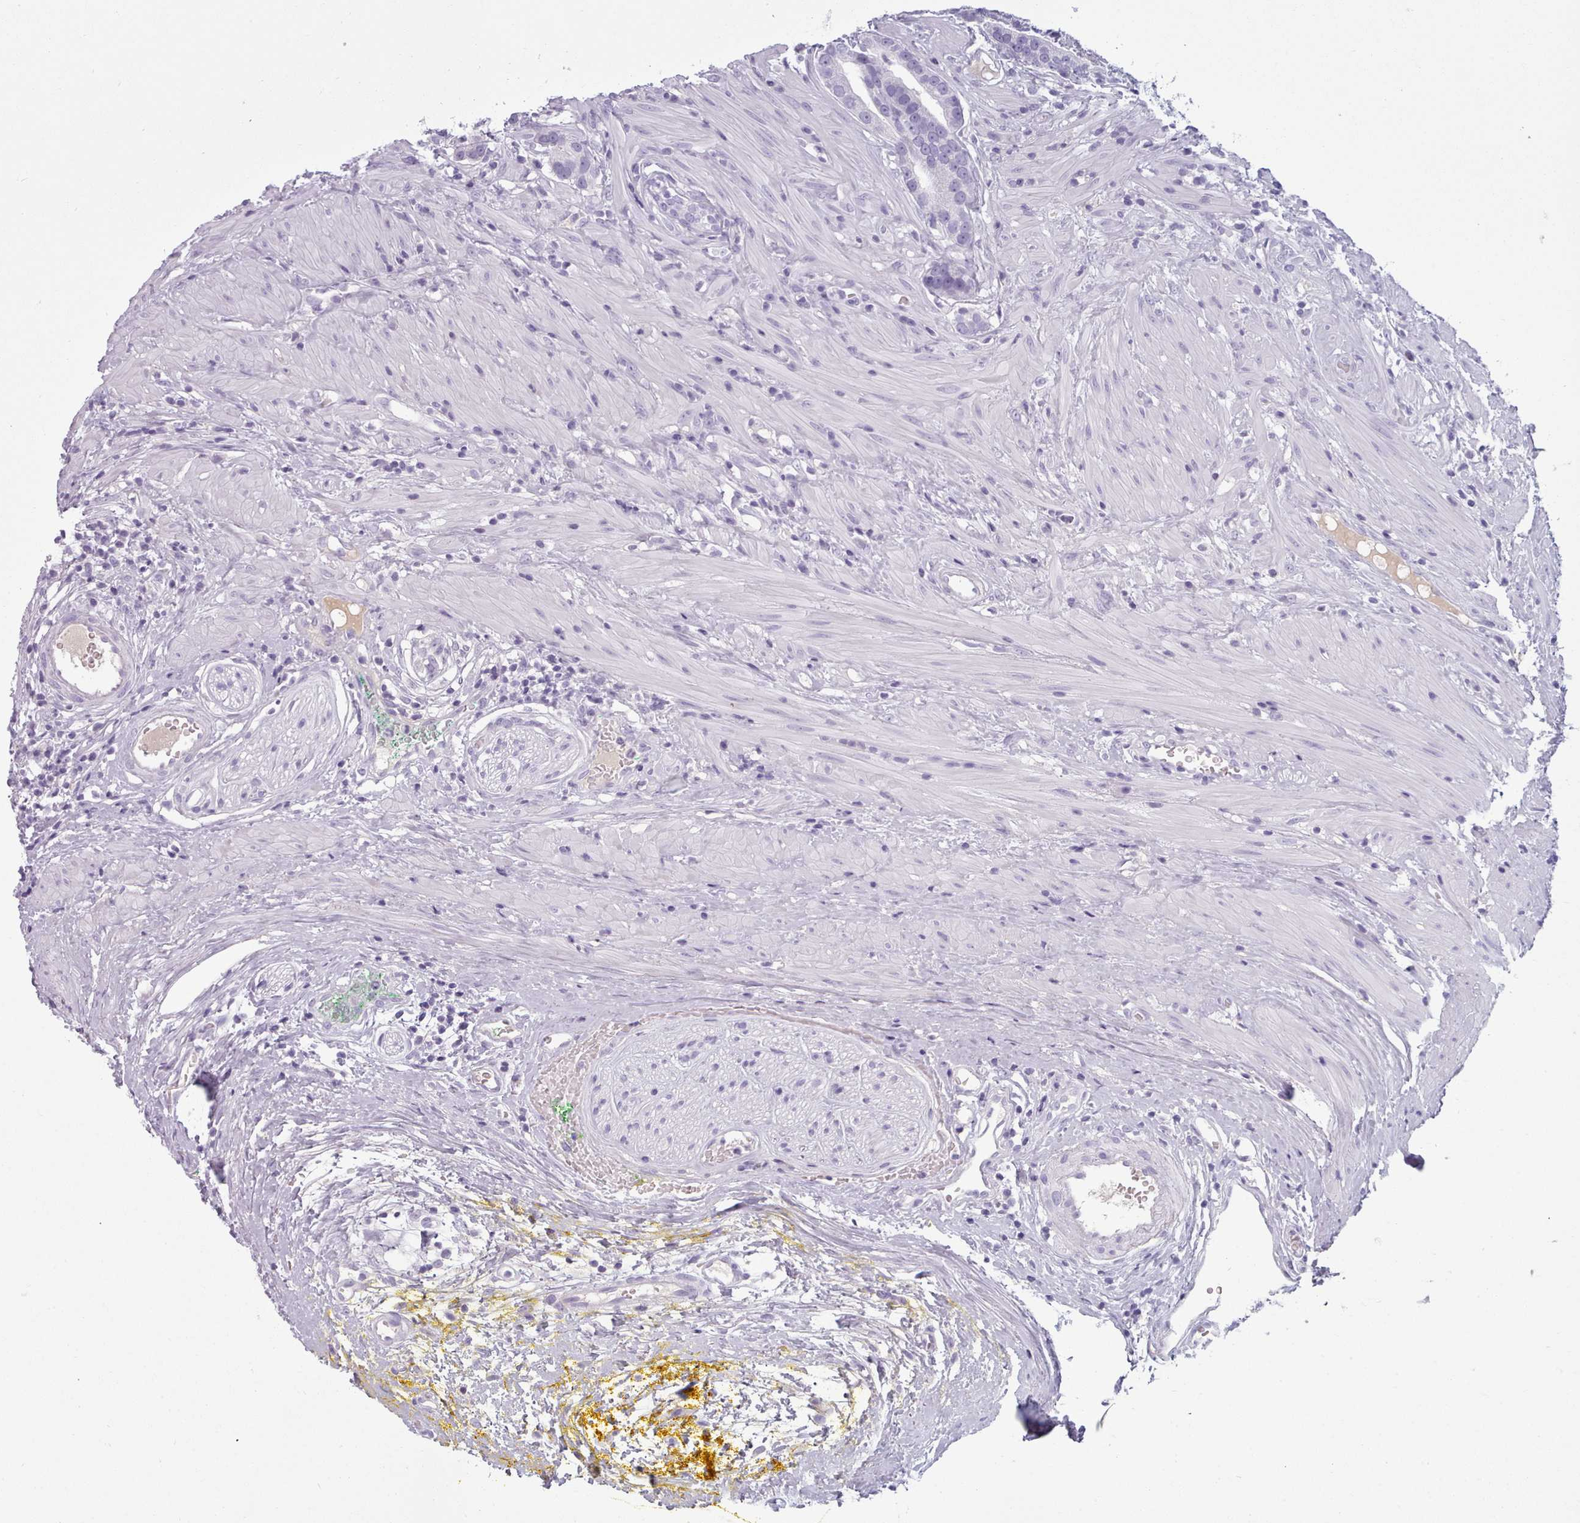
{"staining": {"intensity": "negative", "quantity": "none", "location": "none"}, "tissue": "prostate cancer", "cell_type": "Tumor cells", "image_type": "cancer", "snomed": [{"axis": "morphology", "description": "Adenocarcinoma, High grade"}, {"axis": "topography", "description": "Prostate"}], "caption": "This is a photomicrograph of immunohistochemistry (IHC) staining of prostate cancer, which shows no positivity in tumor cells.", "gene": "ZNF43", "patient": {"sex": "male", "age": 67}}